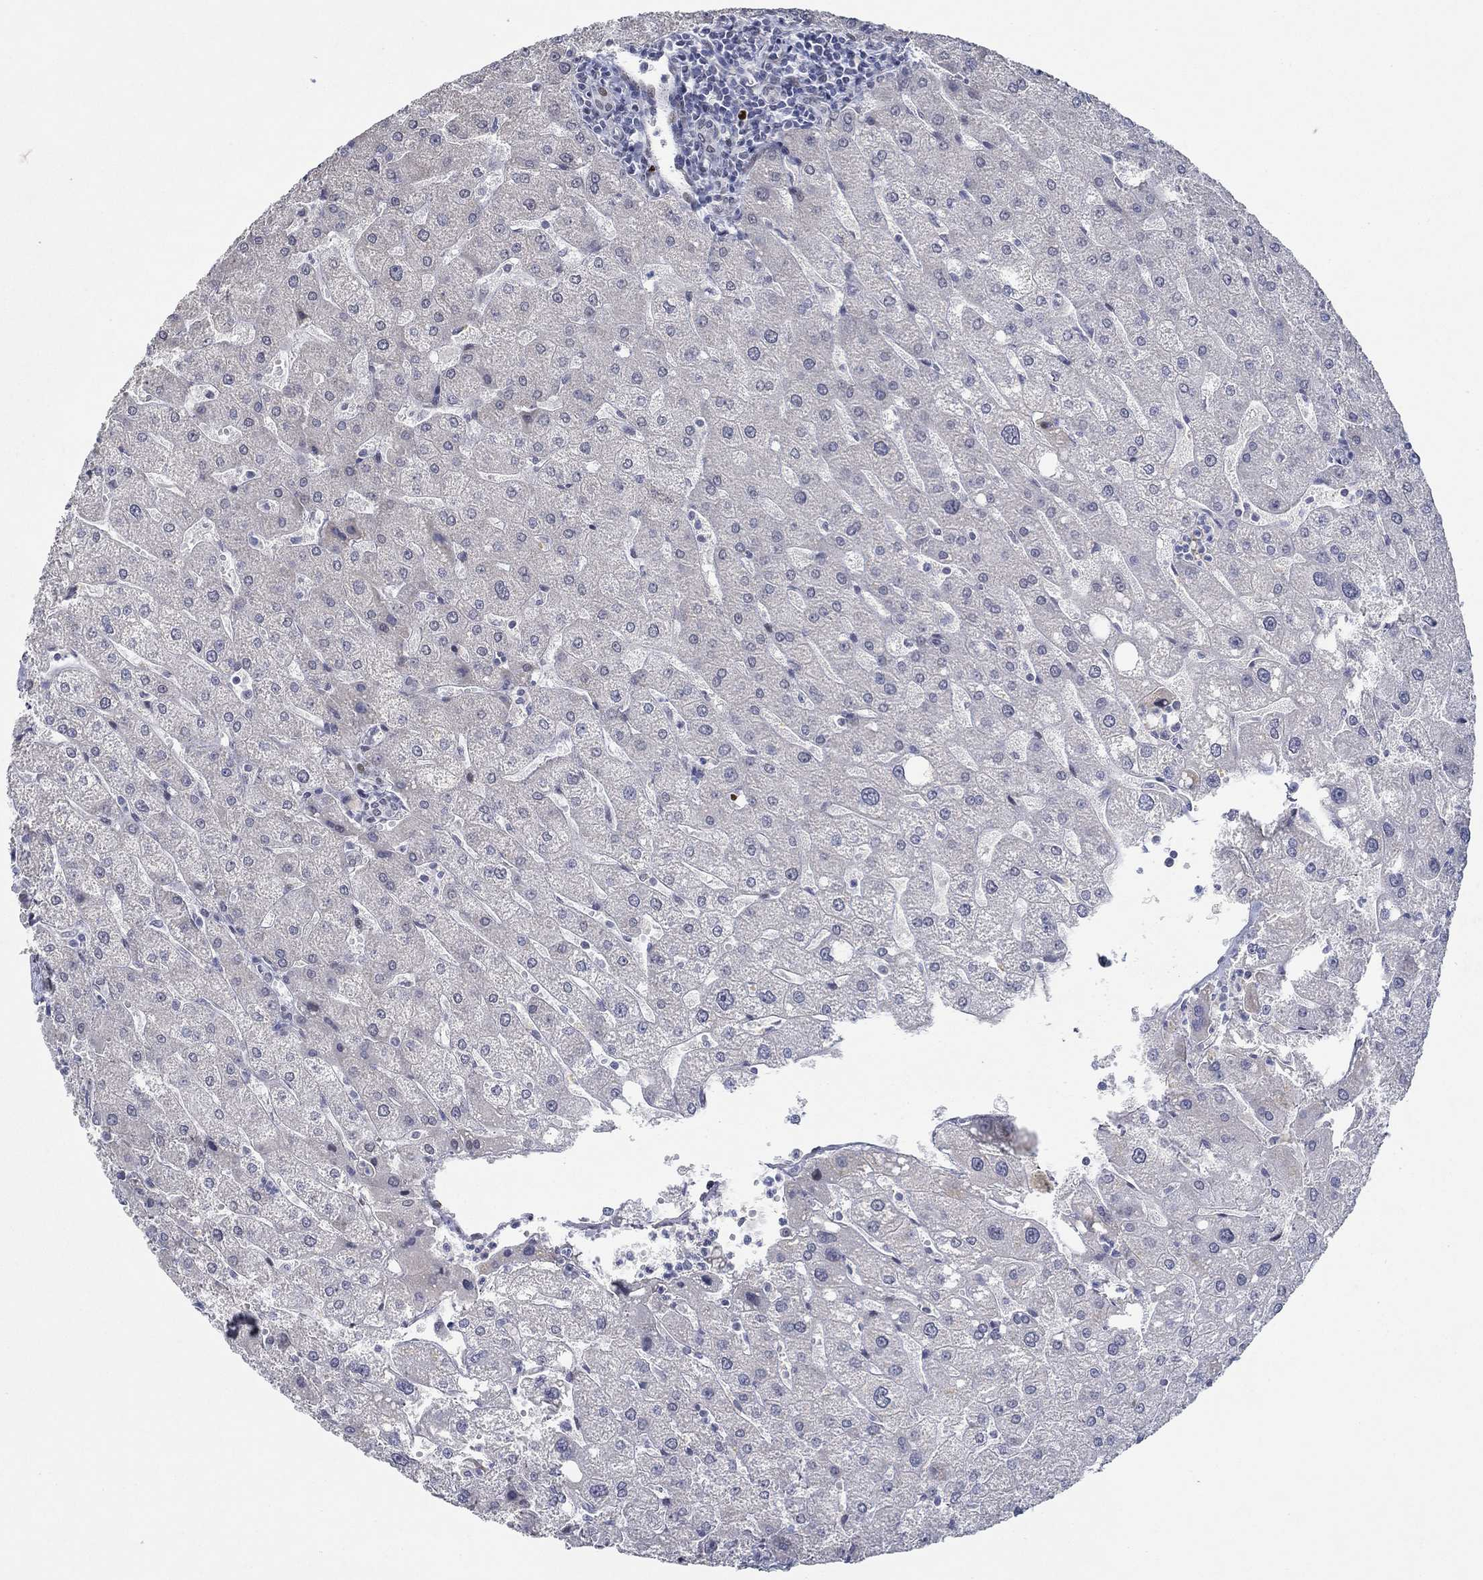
{"staining": {"intensity": "negative", "quantity": "none", "location": "none"}, "tissue": "liver", "cell_type": "Cholangiocytes", "image_type": "normal", "snomed": [{"axis": "morphology", "description": "Normal tissue, NOS"}, {"axis": "topography", "description": "Liver"}], "caption": "Immunohistochemistry of benign liver displays no expression in cholangiocytes. (DAB (3,3'-diaminobenzidine) immunohistochemistry, high magnification).", "gene": "GATA2", "patient": {"sex": "male", "age": 67}}